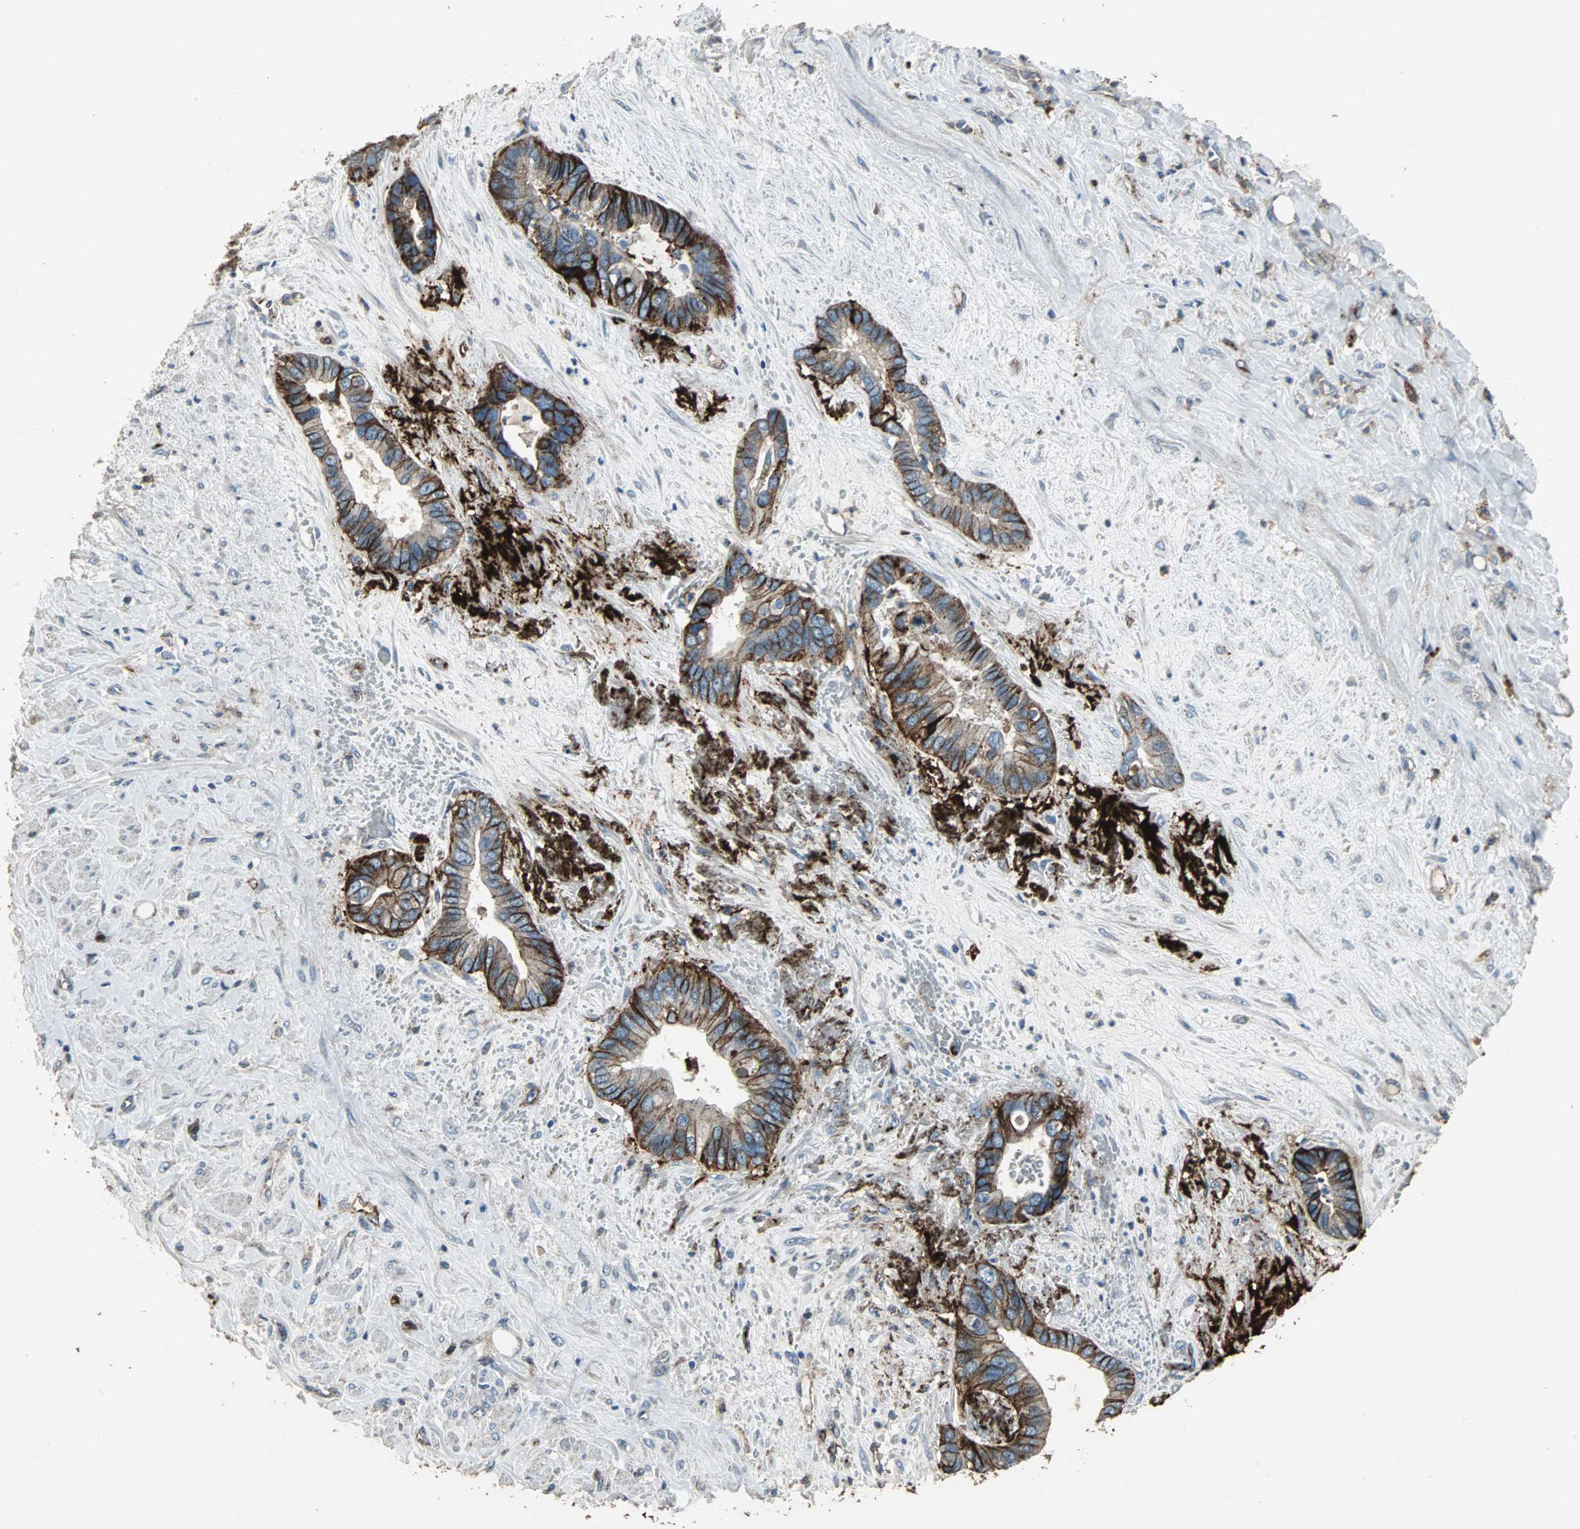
{"staining": {"intensity": "strong", "quantity": ">75%", "location": "cytoplasmic/membranous"}, "tissue": "liver cancer", "cell_type": "Tumor cells", "image_type": "cancer", "snomed": [{"axis": "morphology", "description": "Cholangiocarcinoma"}, {"axis": "topography", "description": "Liver"}], "caption": "Protein positivity by immunohistochemistry (IHC) reveals strong cytoplasmic/membranous positivity in about >75% of tumor cells in liver cancer.", "gene": "F11R", "patient": {"sex": "female", "age": 65}}